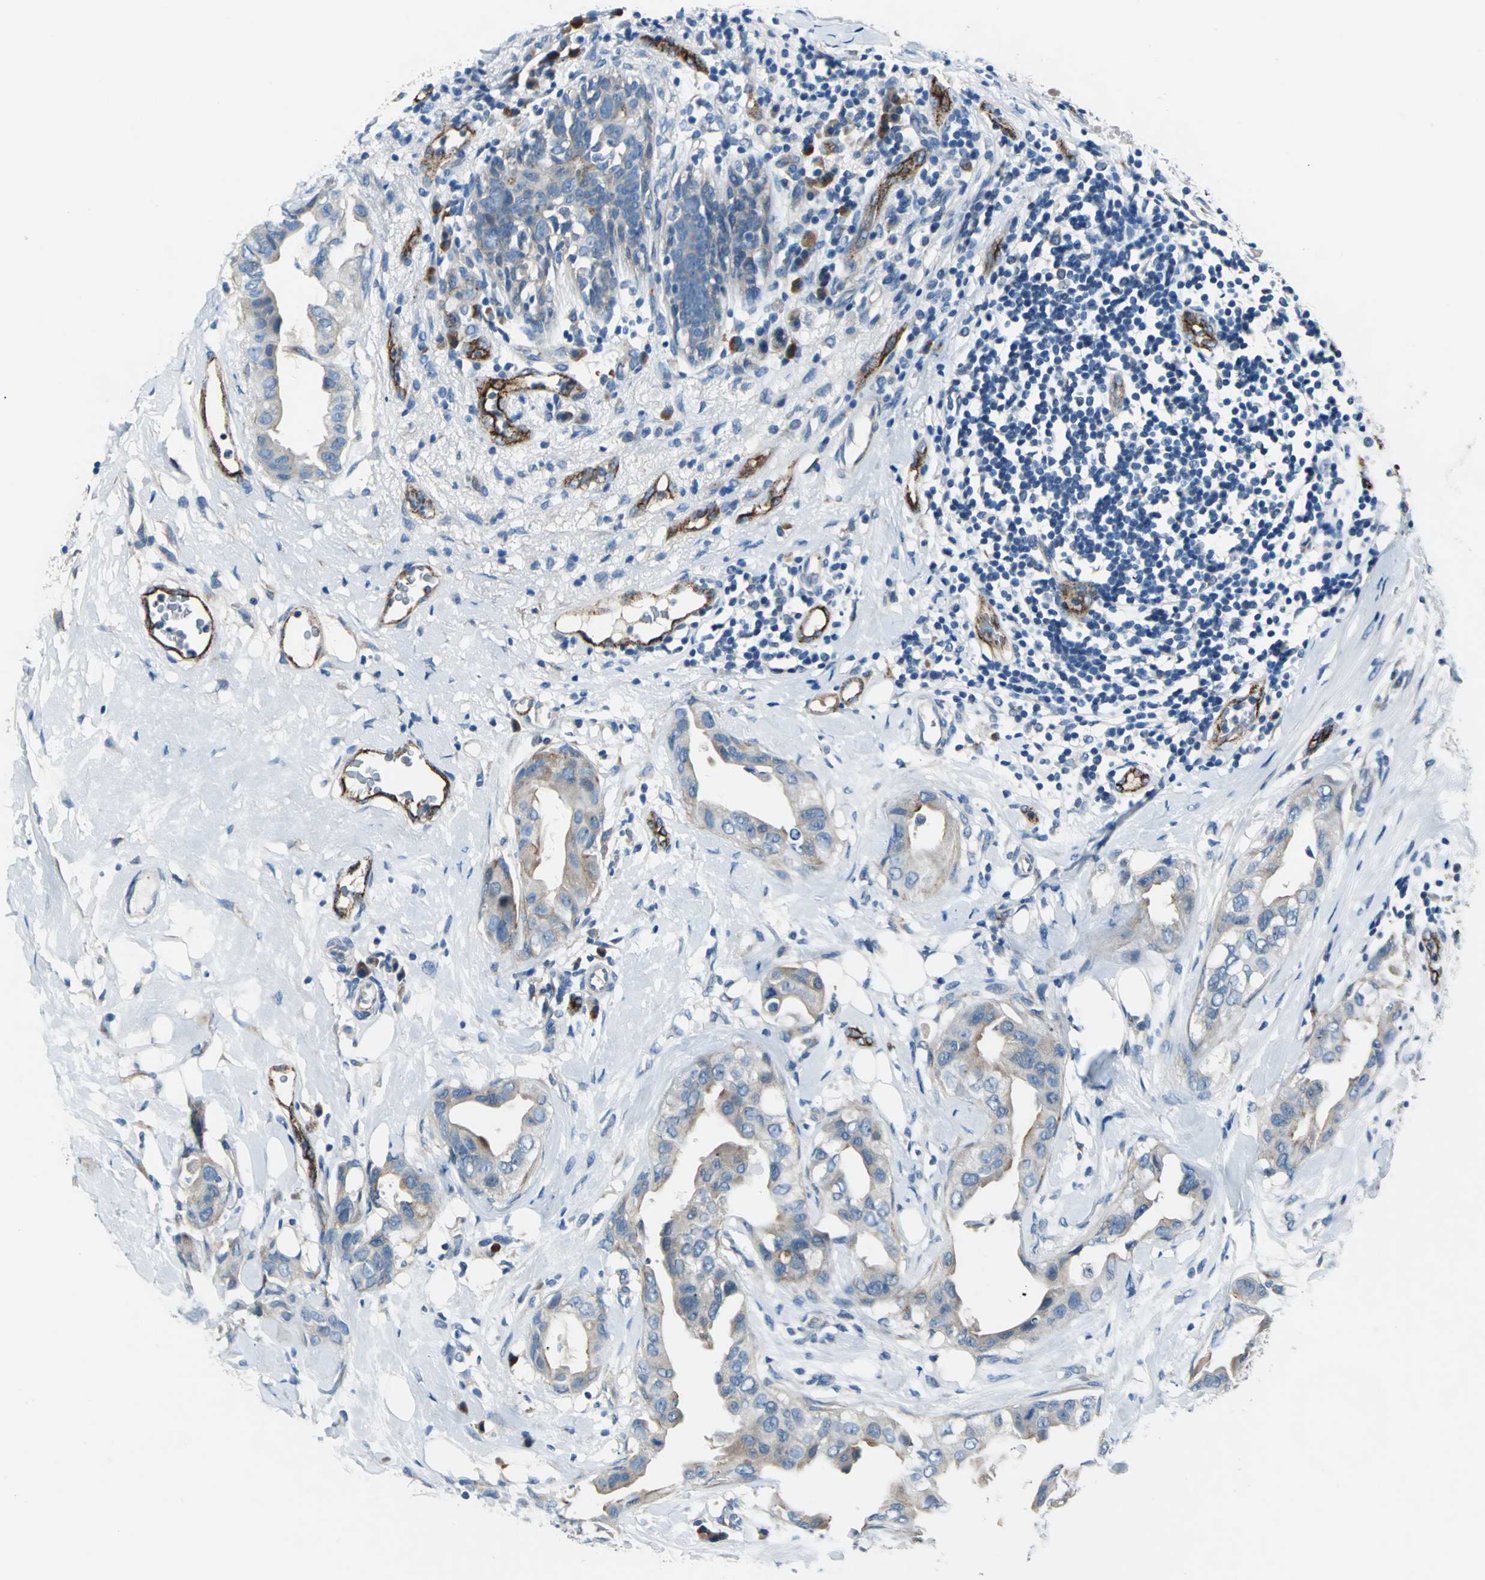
{"staining": {"intensity": "moderate", "quantity": "<25%", "location": "cytoplasmic/membranous"}, "tissue": "breast cancer", "cell_type": "Tumor cells", "image_type": "cancer", "snomed": [{"axis": "morphology", "description": "Duct carcinoma"}, {"axis": "topography", "description": "Breast"}], "caption": "Immunohistochemistry image of neoplastic tissue: human intraductal carcinoma (breast) stained using IHC shows low levels of moderate protein expression localized specifically in the cytoplasmic/membranous of tumor cells, appearing as a cytoplasmic/membranous brown color.", "gene": "SELP", "patient": {"sex": "female", "age": 40}}